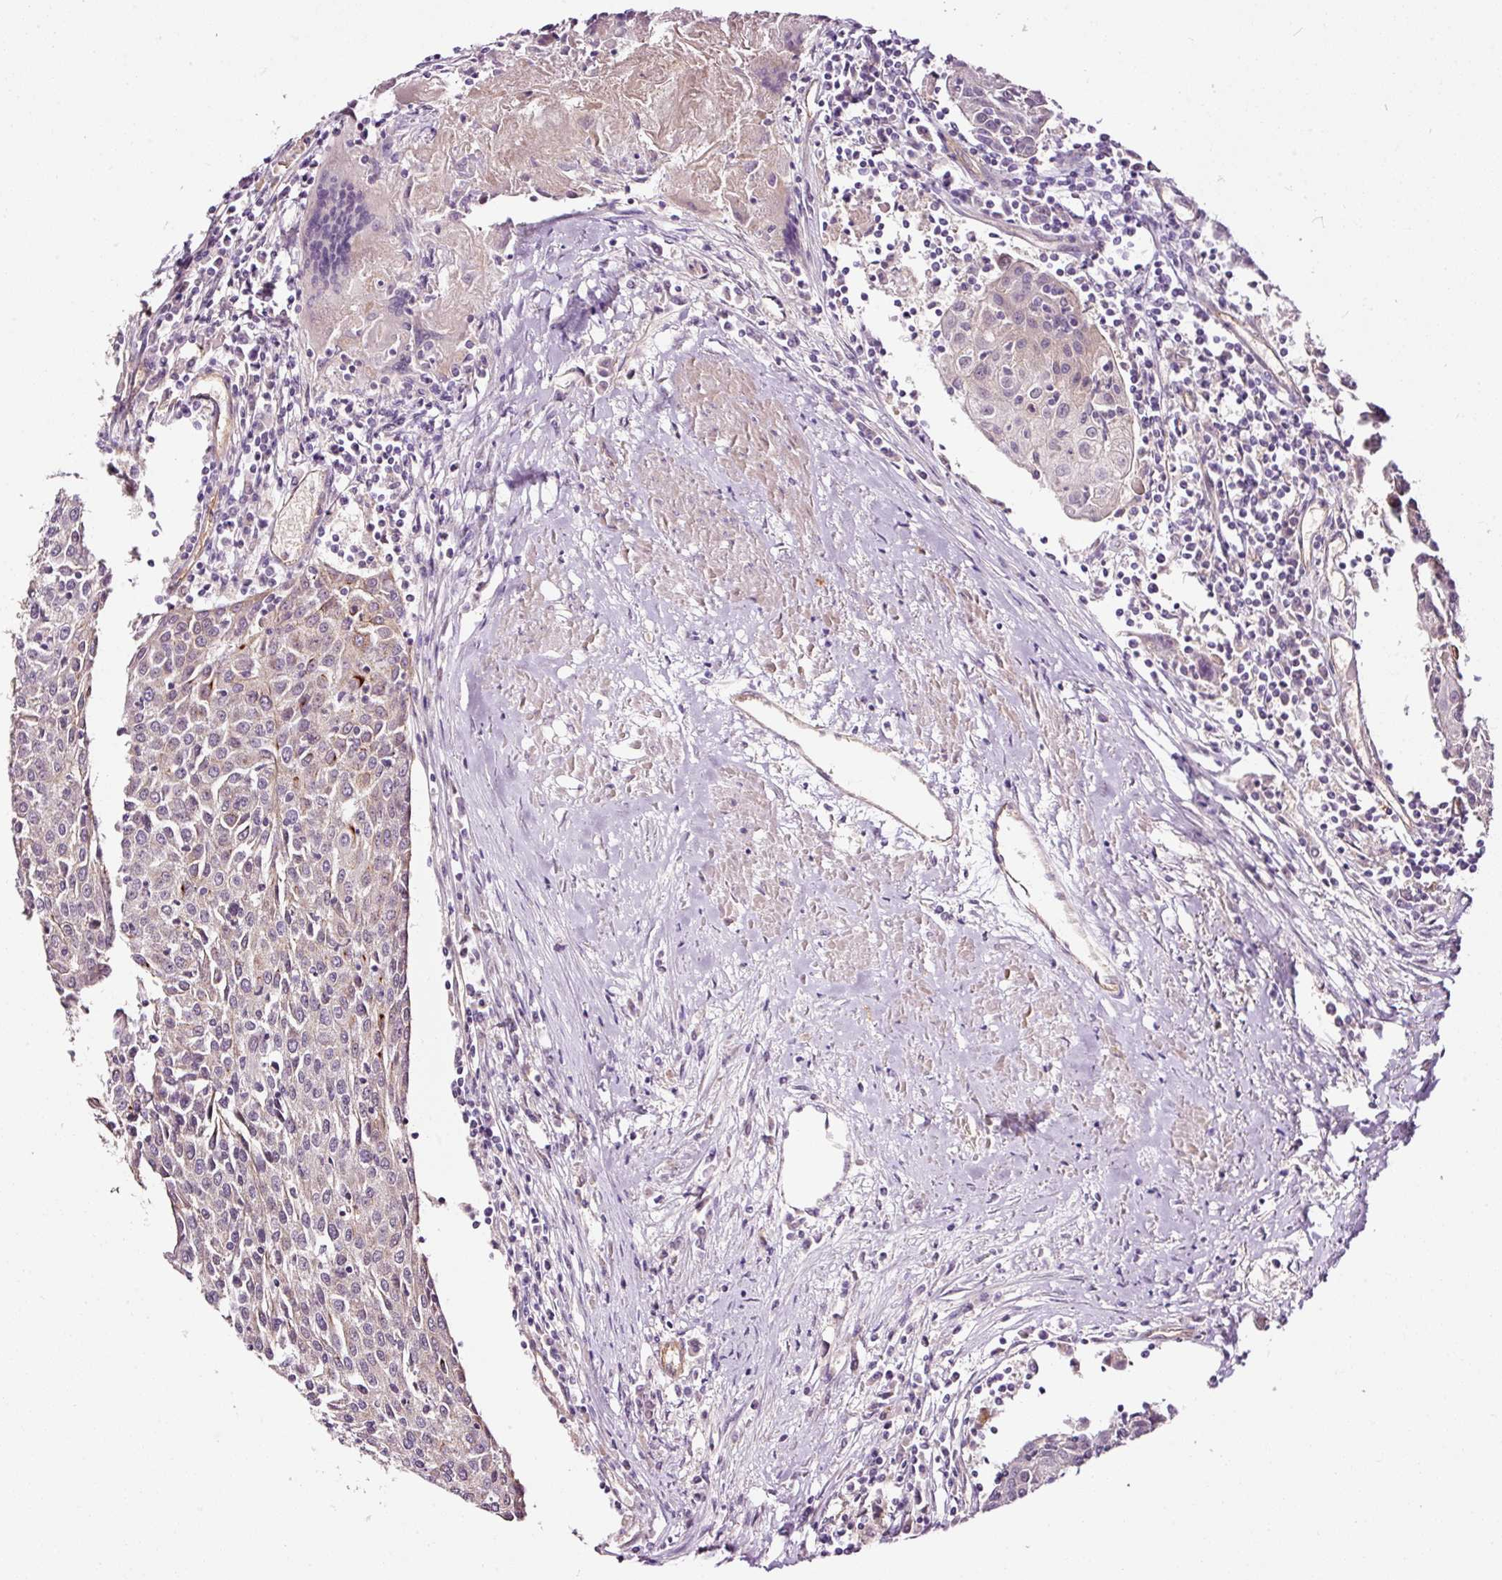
{"staining": {"intensity": "negative", "quantity": "none", "location": "none"}, "tissue": "urothelial cancer", "cell_type": "Tumor cells", "image_type": "cancer", "snomed": [{"axis": "morphology", "description": "Urothelial carcinoma, High grade"}, {"axis": "topography", "description": "Urinary bladder"}], "caption": "An IHC image of high-grade urothelial carcinoma is shown. There is no staining in tumor cells of high-grade urothelial carcinoma.", "gene": "ABCB4", "patient": {"sex": "female", "age": 85}}